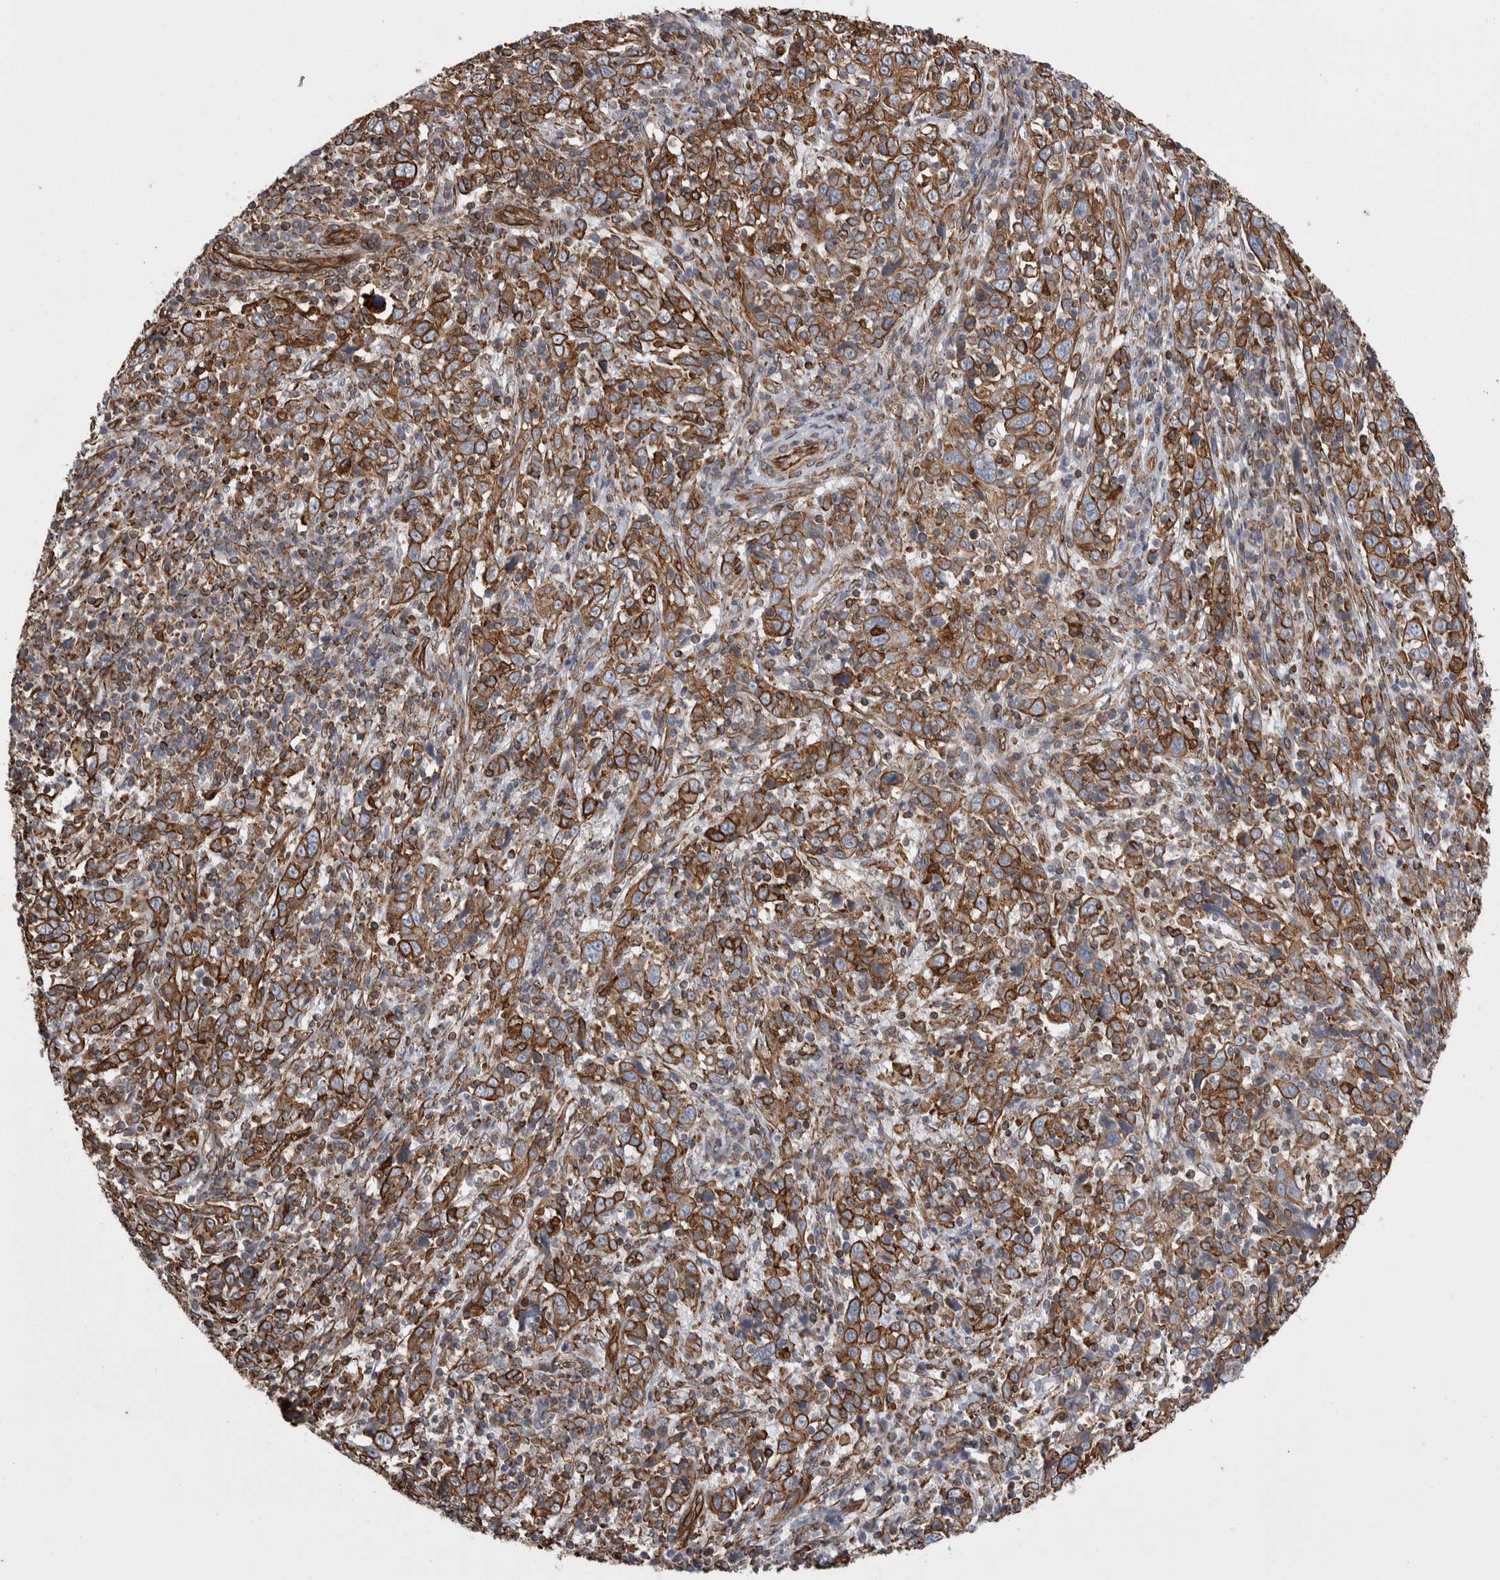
{"staining": {"intensity": "strong", "quantity": ">75%", "location": "cytoplasmic/membranous"}, "tissue": "cervical cancer", "cell_type": "Tumor cells", "image_type": "cancer", "snomed": [{"axis": "morphology", "description": "Squamous cell carcinoma, NOS"}, {"axis": "topography", "description": "Cervix"}], "caption": "The histopathology image exhibits a brown stain indicating the presence of a protein in the cytoplasmic/membranous of tumor cells in cervical squamous cell carcinoma. (DAB = brown stain, brightfield microscopy at high magnification).", "gene": "KIF12", "patient": {"sex": "female", "age": 46}}